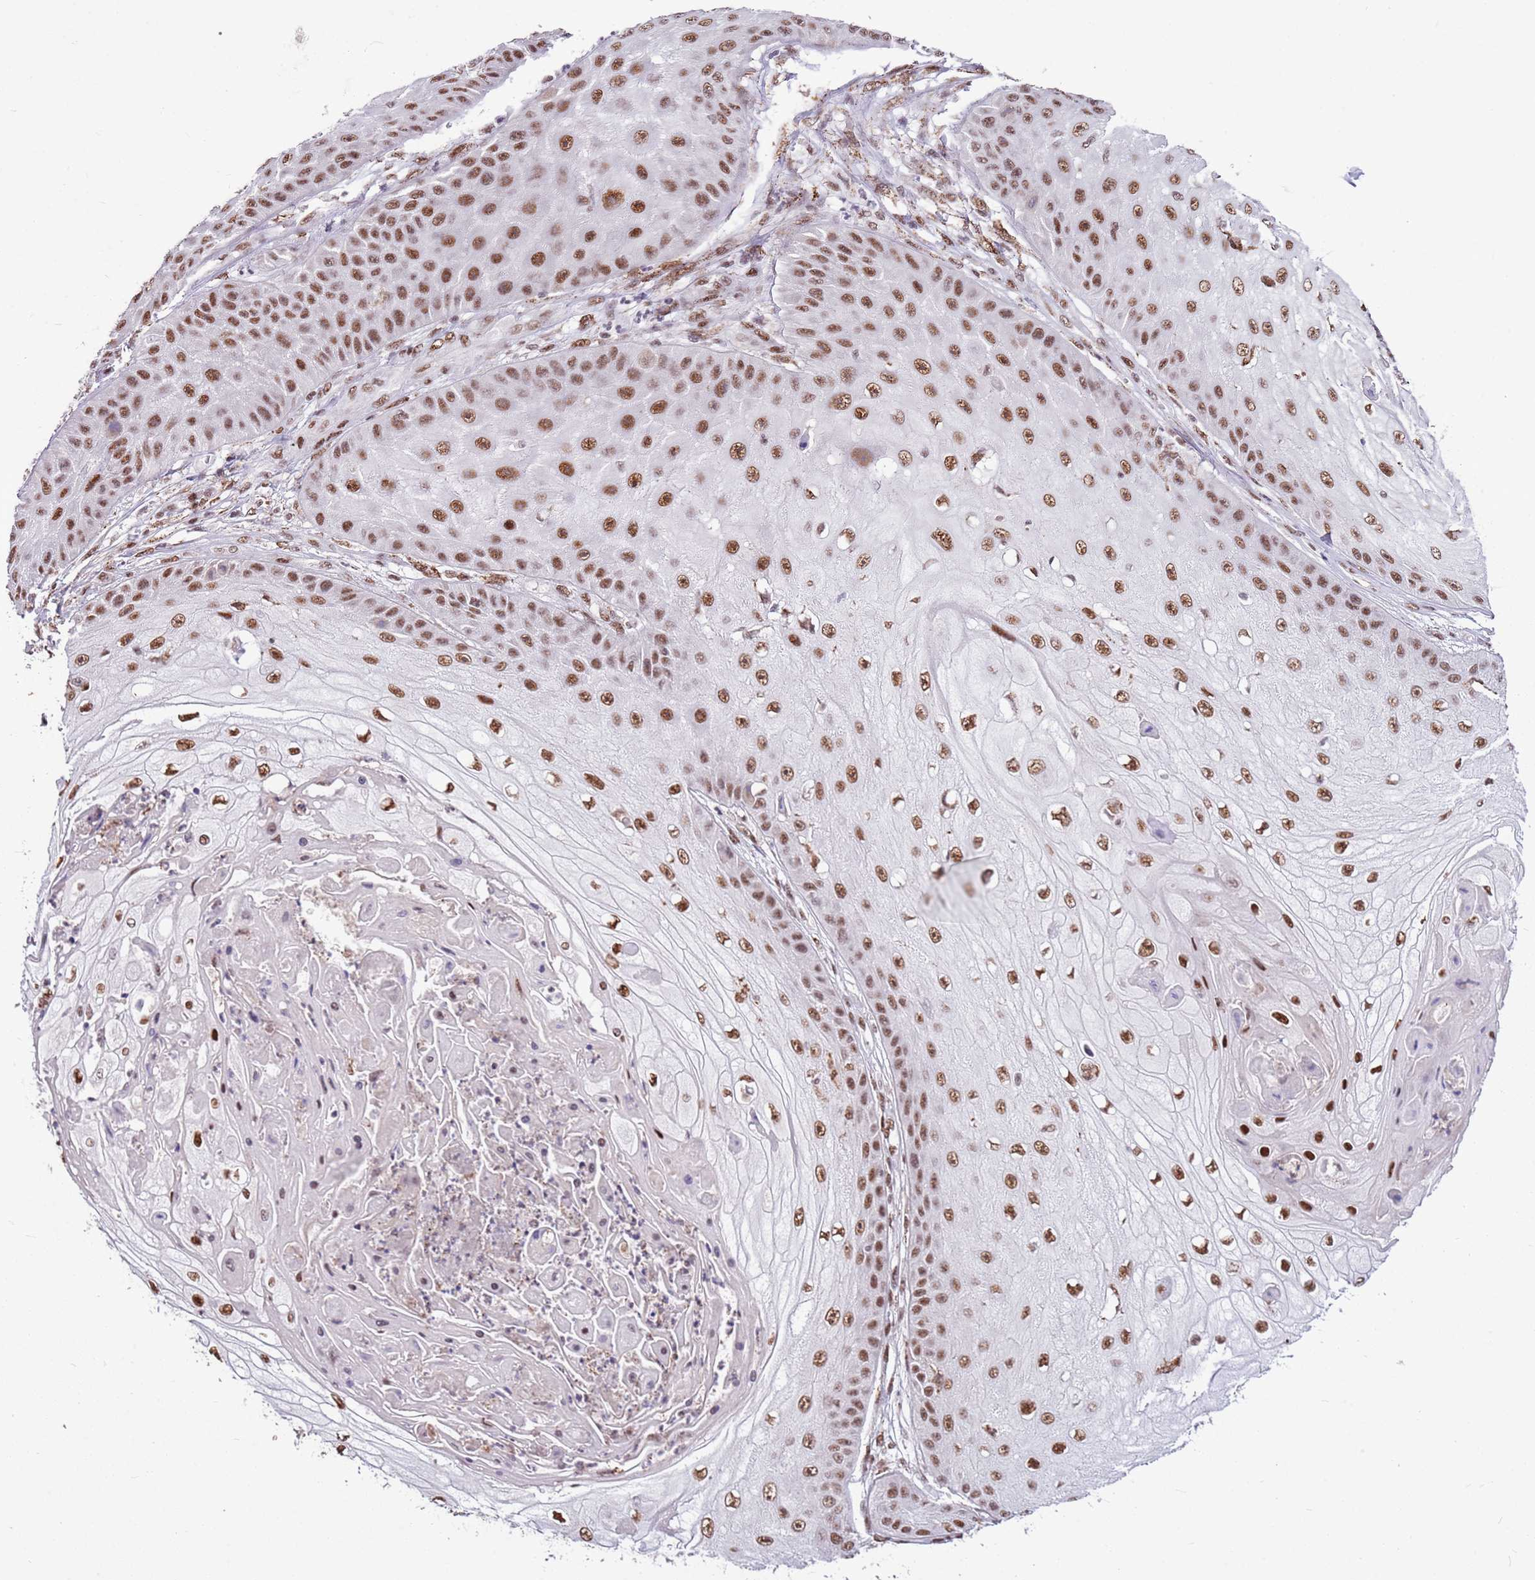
{"staining": {"intensity": "moderate", "quantity": ">75%", "location": "nuclear"}, "tissue": "skin cancer", "cell_type": "Tumor cells", "image_type": "cancer", "snomed": [{"axis": "morphology", "description": "Squamous cell carcinoma, NOS"}, {"axis": "topography", "description": "Skin"}], "caption": "Immunohistochemical staining of human skin cancer exhibits moderate nuclear protein positivity in about >75% of tumor cells.", "gene": "AKAP8L", "patient": {"sex": "male", "age": 70}}